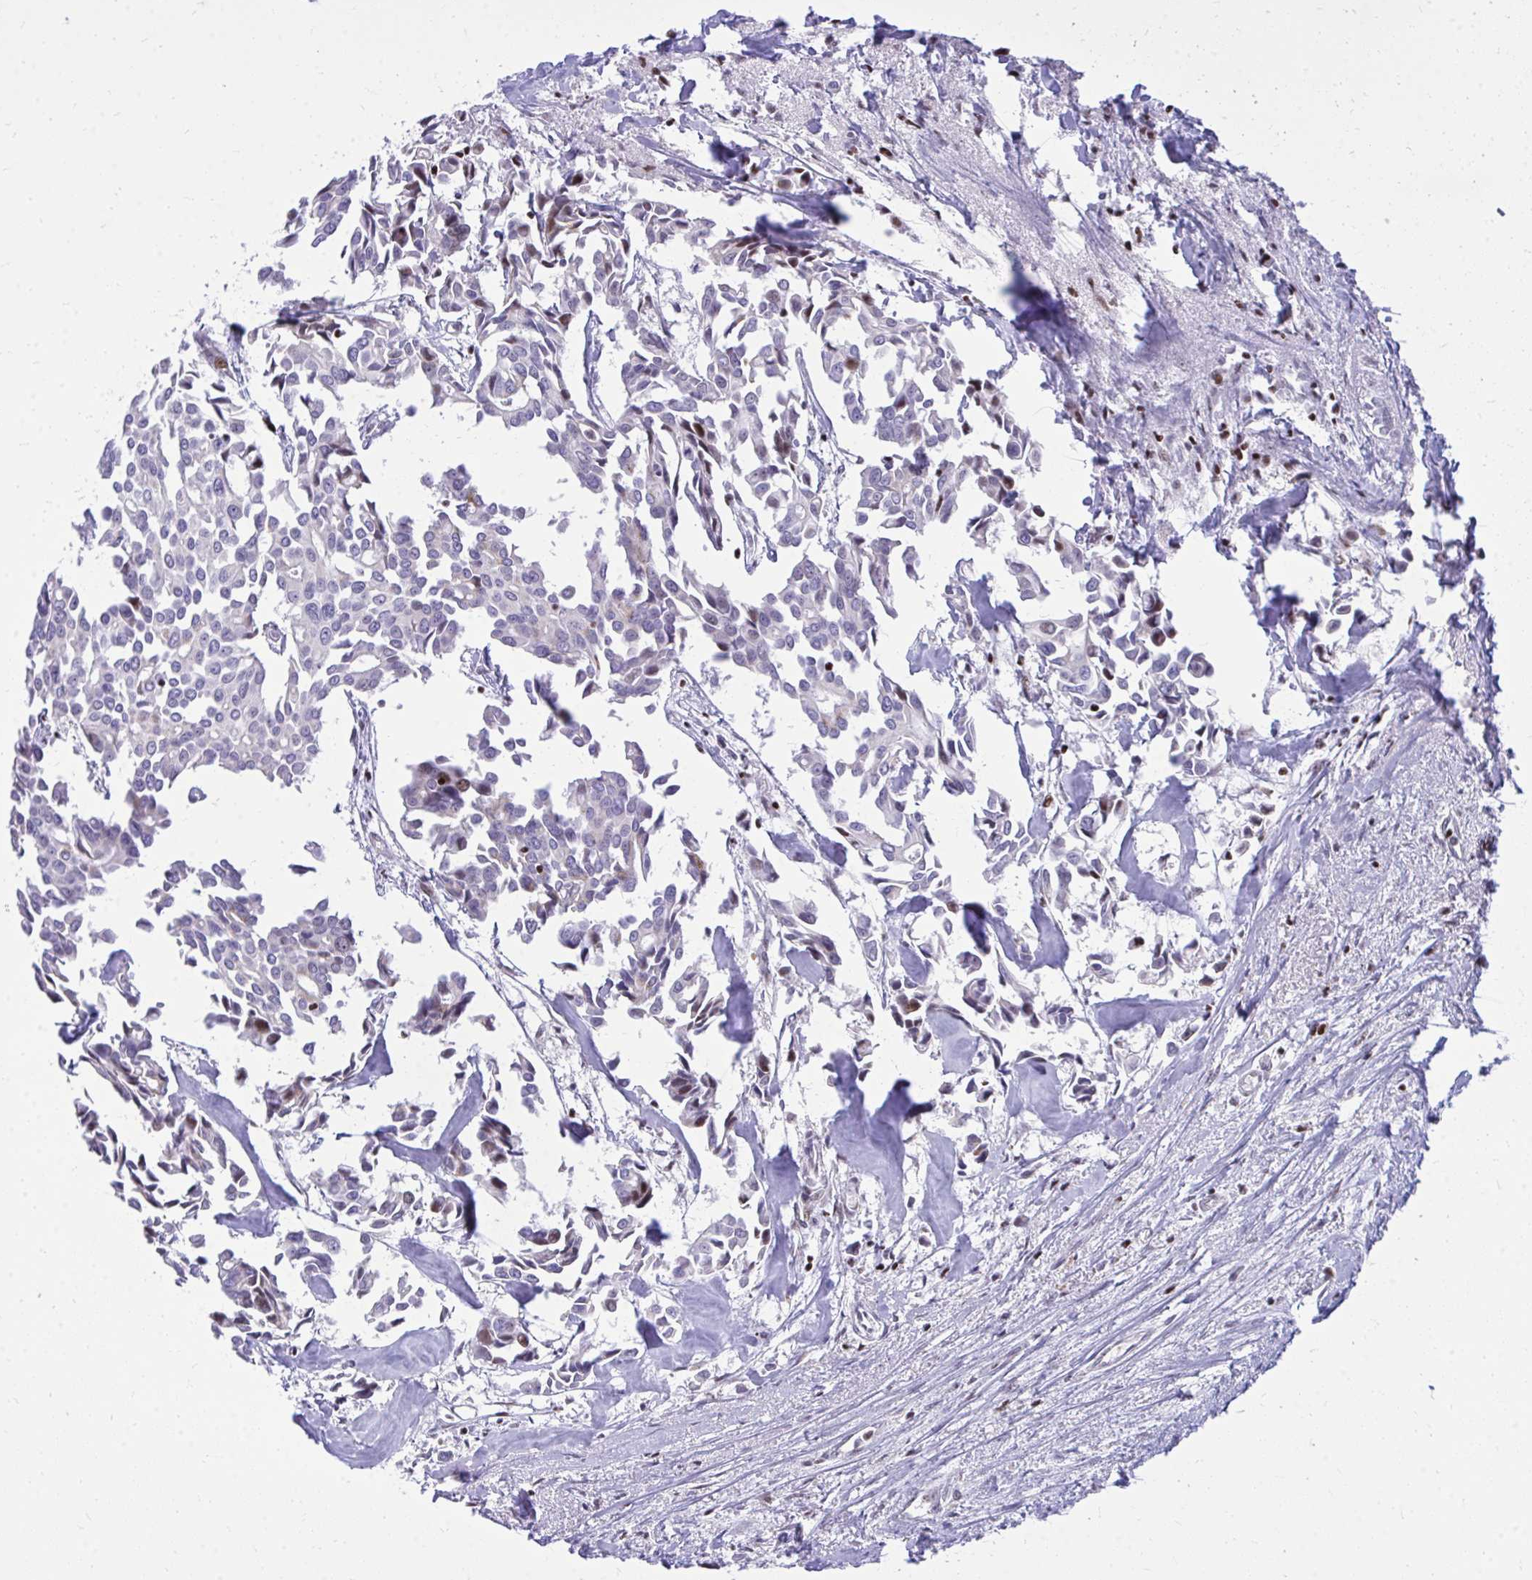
{"staining": {"intensity": "moderate", "quantity": "<25%", "location": "nuclear"}, "tissue": "breast cancer", "cell_type": "Tumor cells", "image_type": "cancer", "snomed": [{"axis": "morphology", "description": "Duct carcinoma"}, {"axis": "topography", "description": "Breast"}], "caption": "A histopathology image of breast intraductal carcinoma stained for a protein demonstrates moderate nuclear brown staining in tumor cells.", "gene": "C14orf39", "patient": {"sex": "female", "age": 54}}